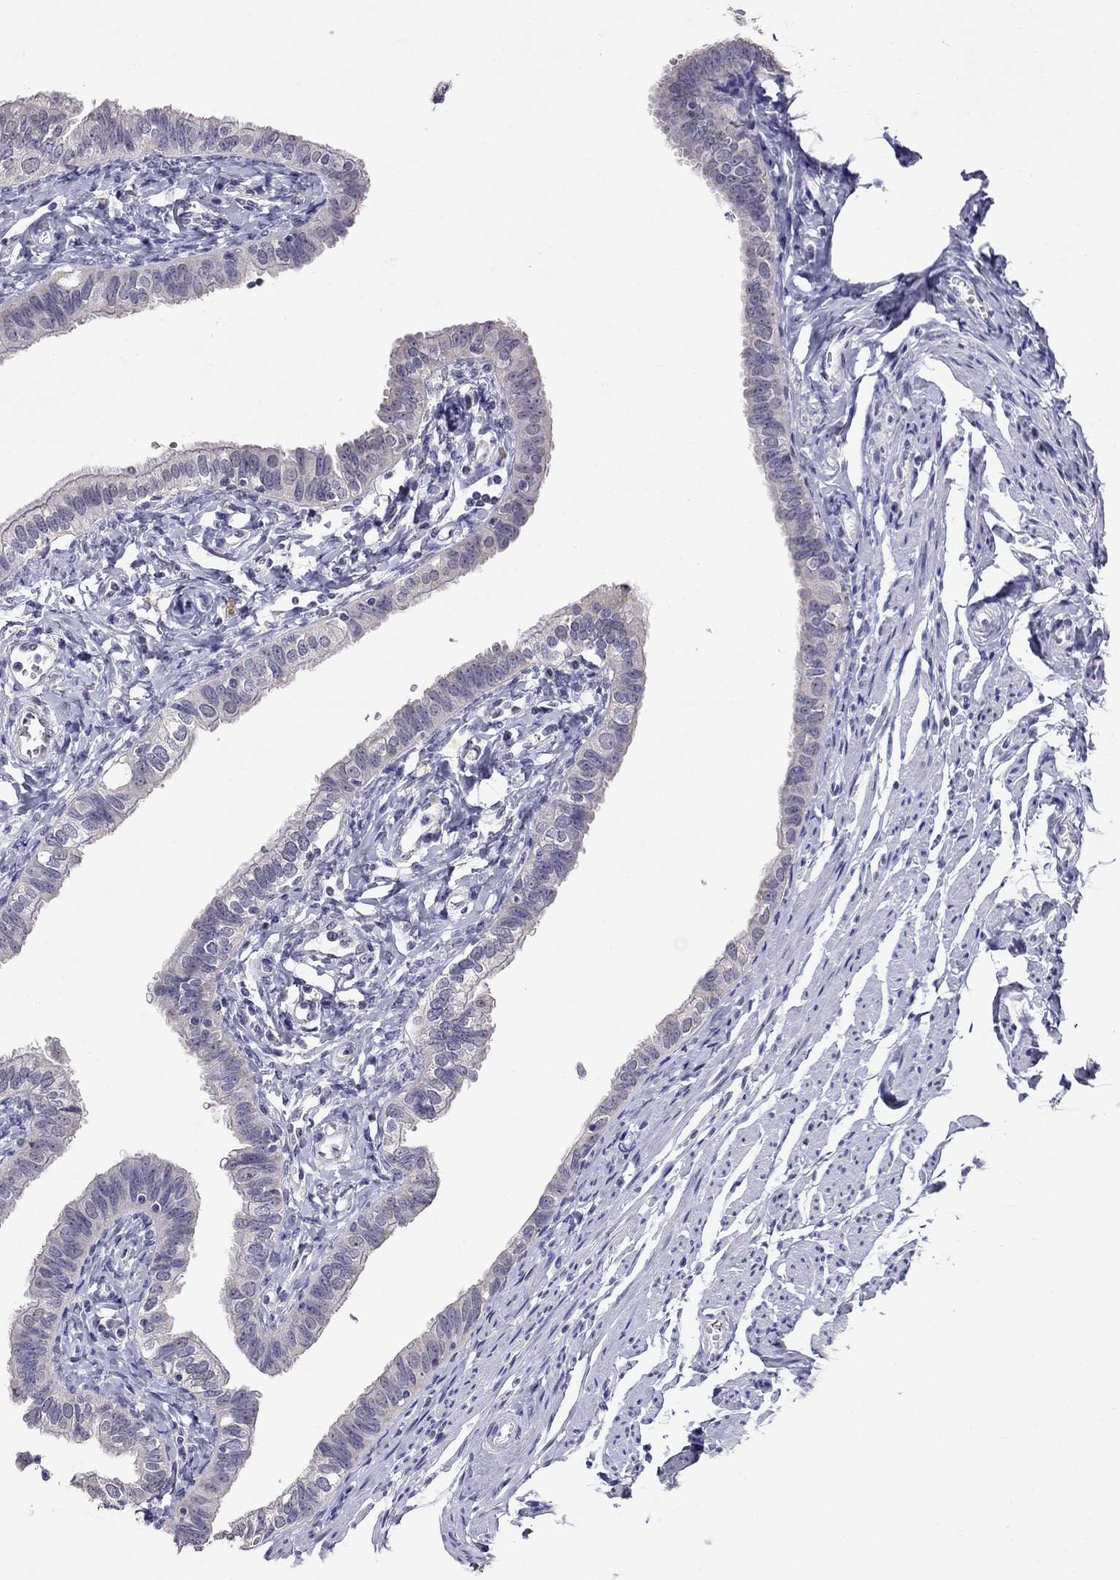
{"staining": {"intensity": "negative", "quantity": "none", "location": "none"}, "tissue": "fallopian tube", "cell_type": "Glandular cells", "image_type": "normal", "snomed": [{"axis": "morphology", "description": "Normal tissue, NOS"}, {"axis": "topography", "description": "Fallopian tube"}], "caption": "Protein analysis of unremarkable fallopian tube displays no significant staining in glandular cells.", "gene": "MYO3B", "patient": {"sex": "female", "age": 54}}